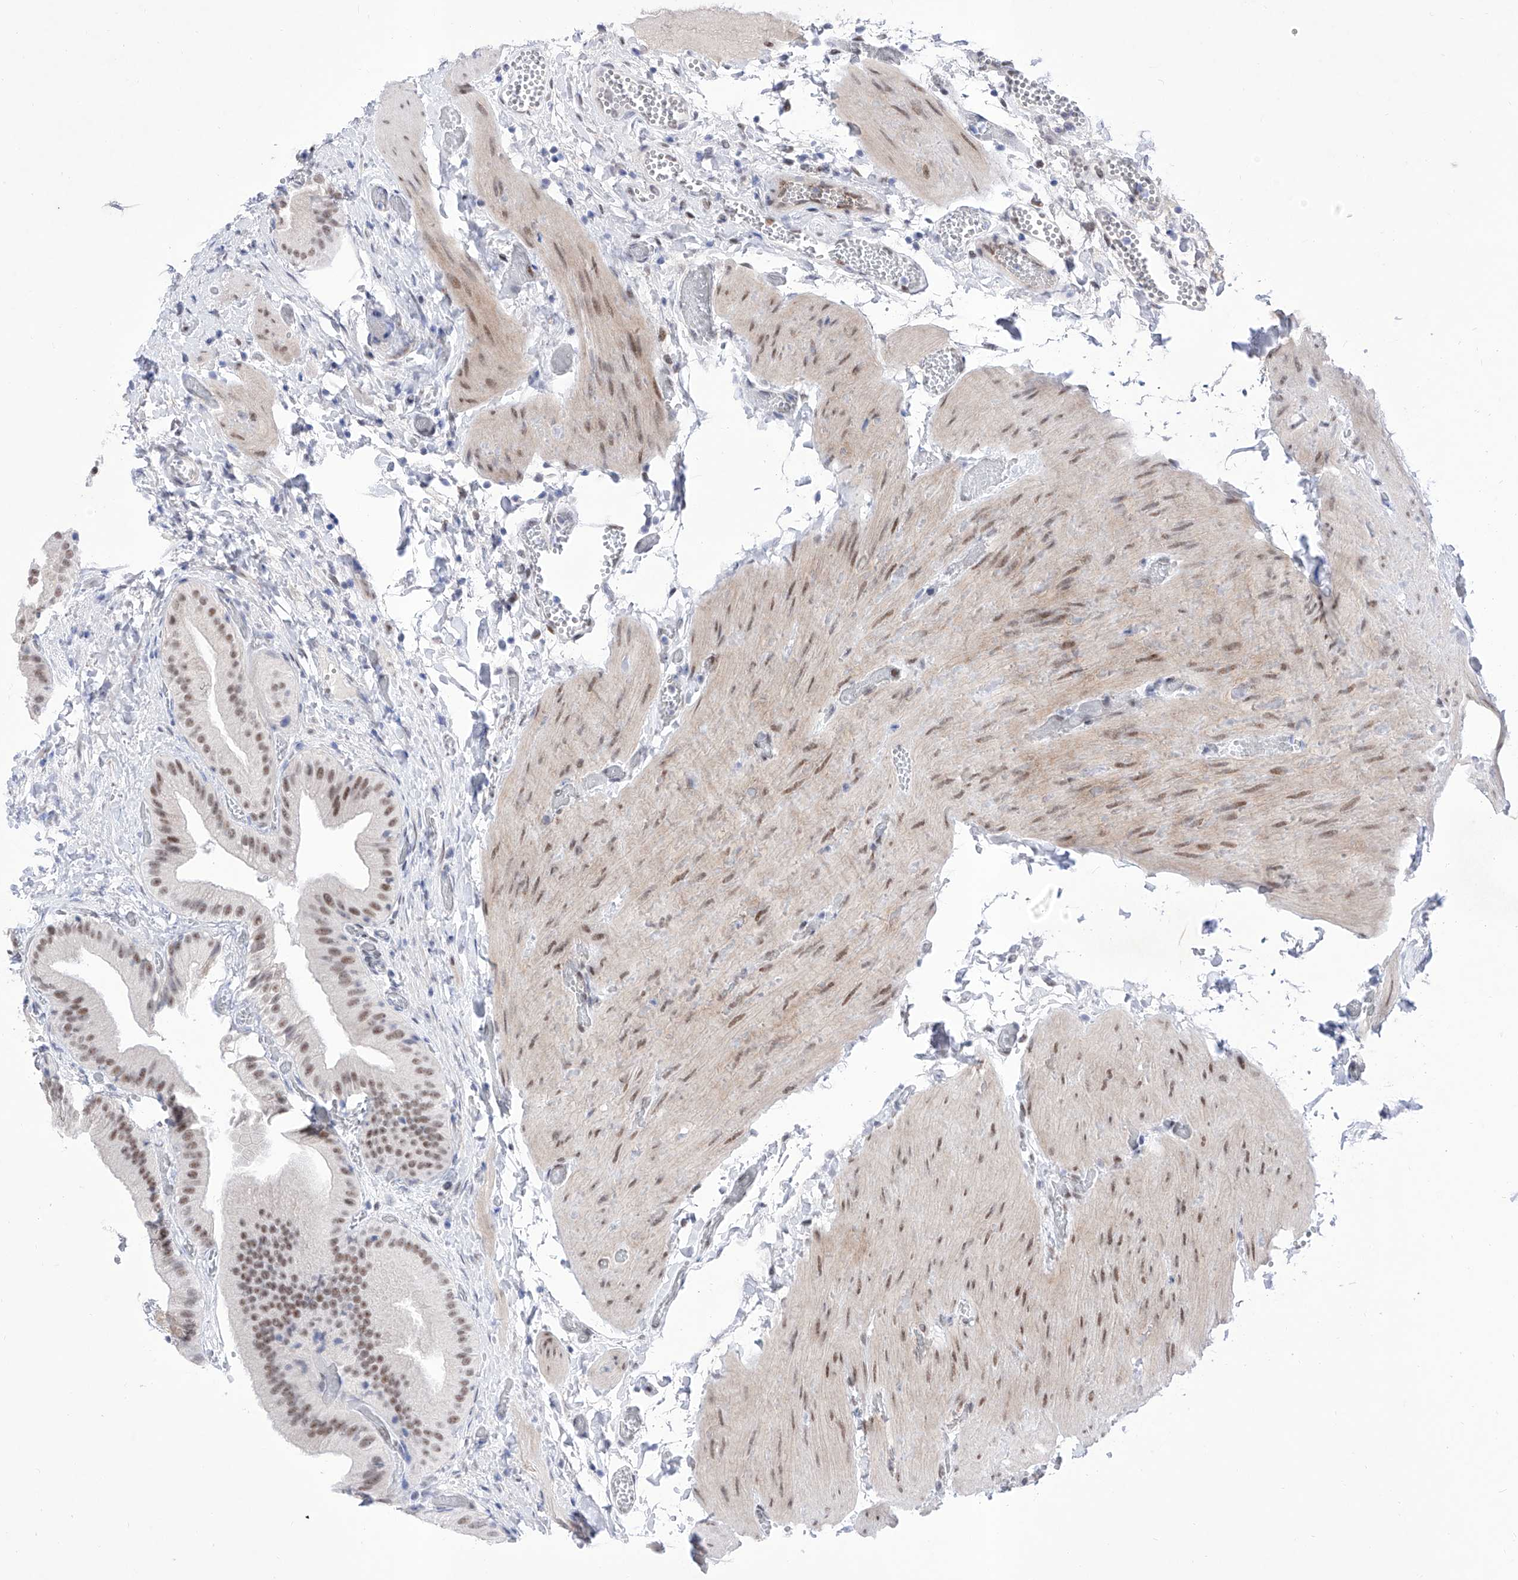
{"staining": {"intensity": "moderate", "quantity": "25%-75%", "location": "nuclear"}, "tissue": "gallbladder", "cell_type": "Glandular cells", "image_type": "normal", "snomed": [{"axis": "morphology", "description": "Normal tissue, NOS"}, {"axis": "topography", "description": "Gallbladder"}], "caption": "This photomicrograph displays immunohistochemistry staining of normal gallbladder, with medium moderate nuclear expression in approximately 25%-75% of glandular cells.", "gene": "ATN1", "patient": {"sex": "female", "age": 64}}